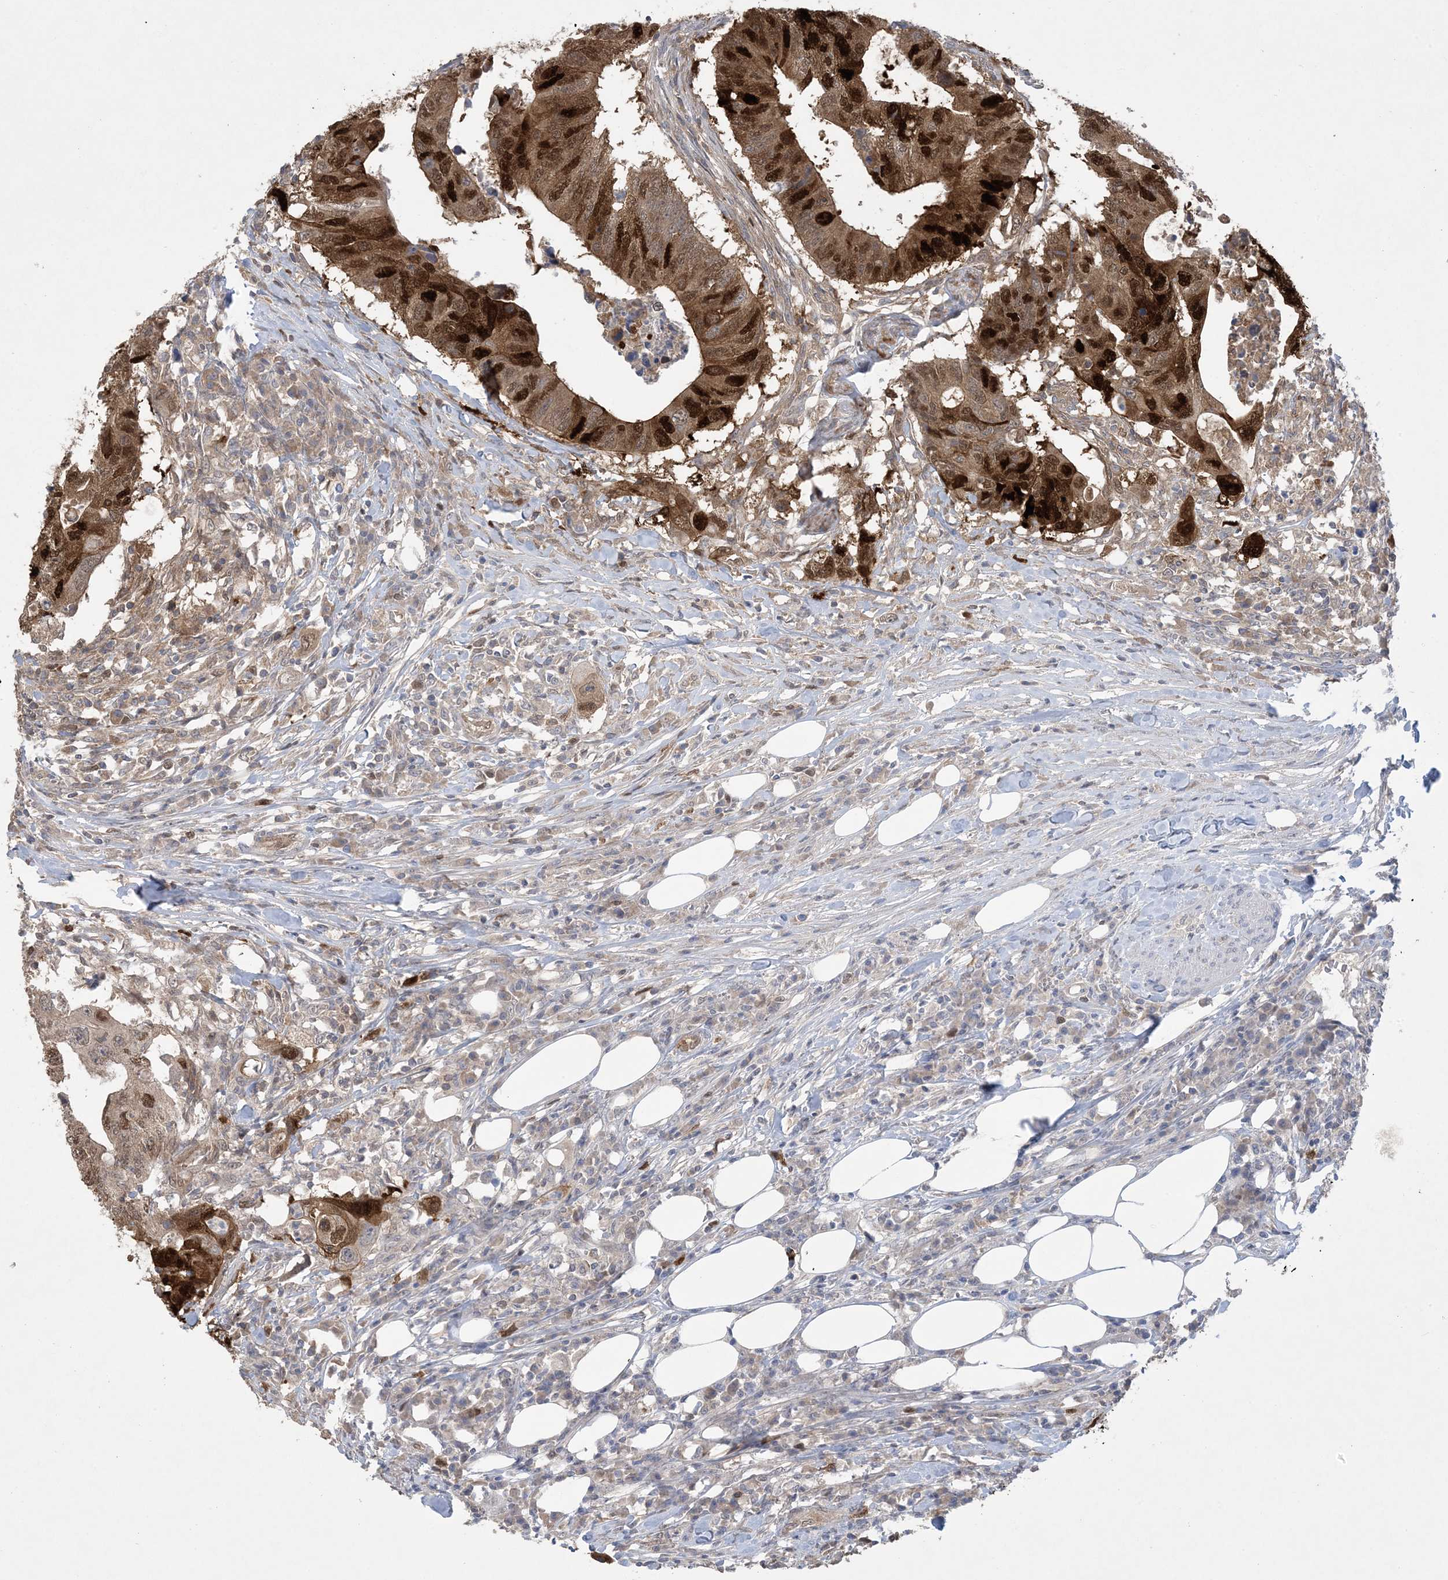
{"staining": {"intensity": "strong", "quantity": ">75%", "location": "cytoplasmic/membranous,nuclear"}, "tissue": "colorectal cancer", "cell_type": "Tumor cells", "image_type": "cancer", "snomed": [{"axis": "morphology", "description": "Adenocarcinoma, NOS"}, {"axis": "topography", "description": "Colon"}], "caption": "Human colorectal cancer stained with a brown dye displays strong cytoplasmic/membranous and nuclear positive positivity in about >75% of tumor cells.", "gene": "HMGCS1", "patient": {"sex": "male", "age": 71}}